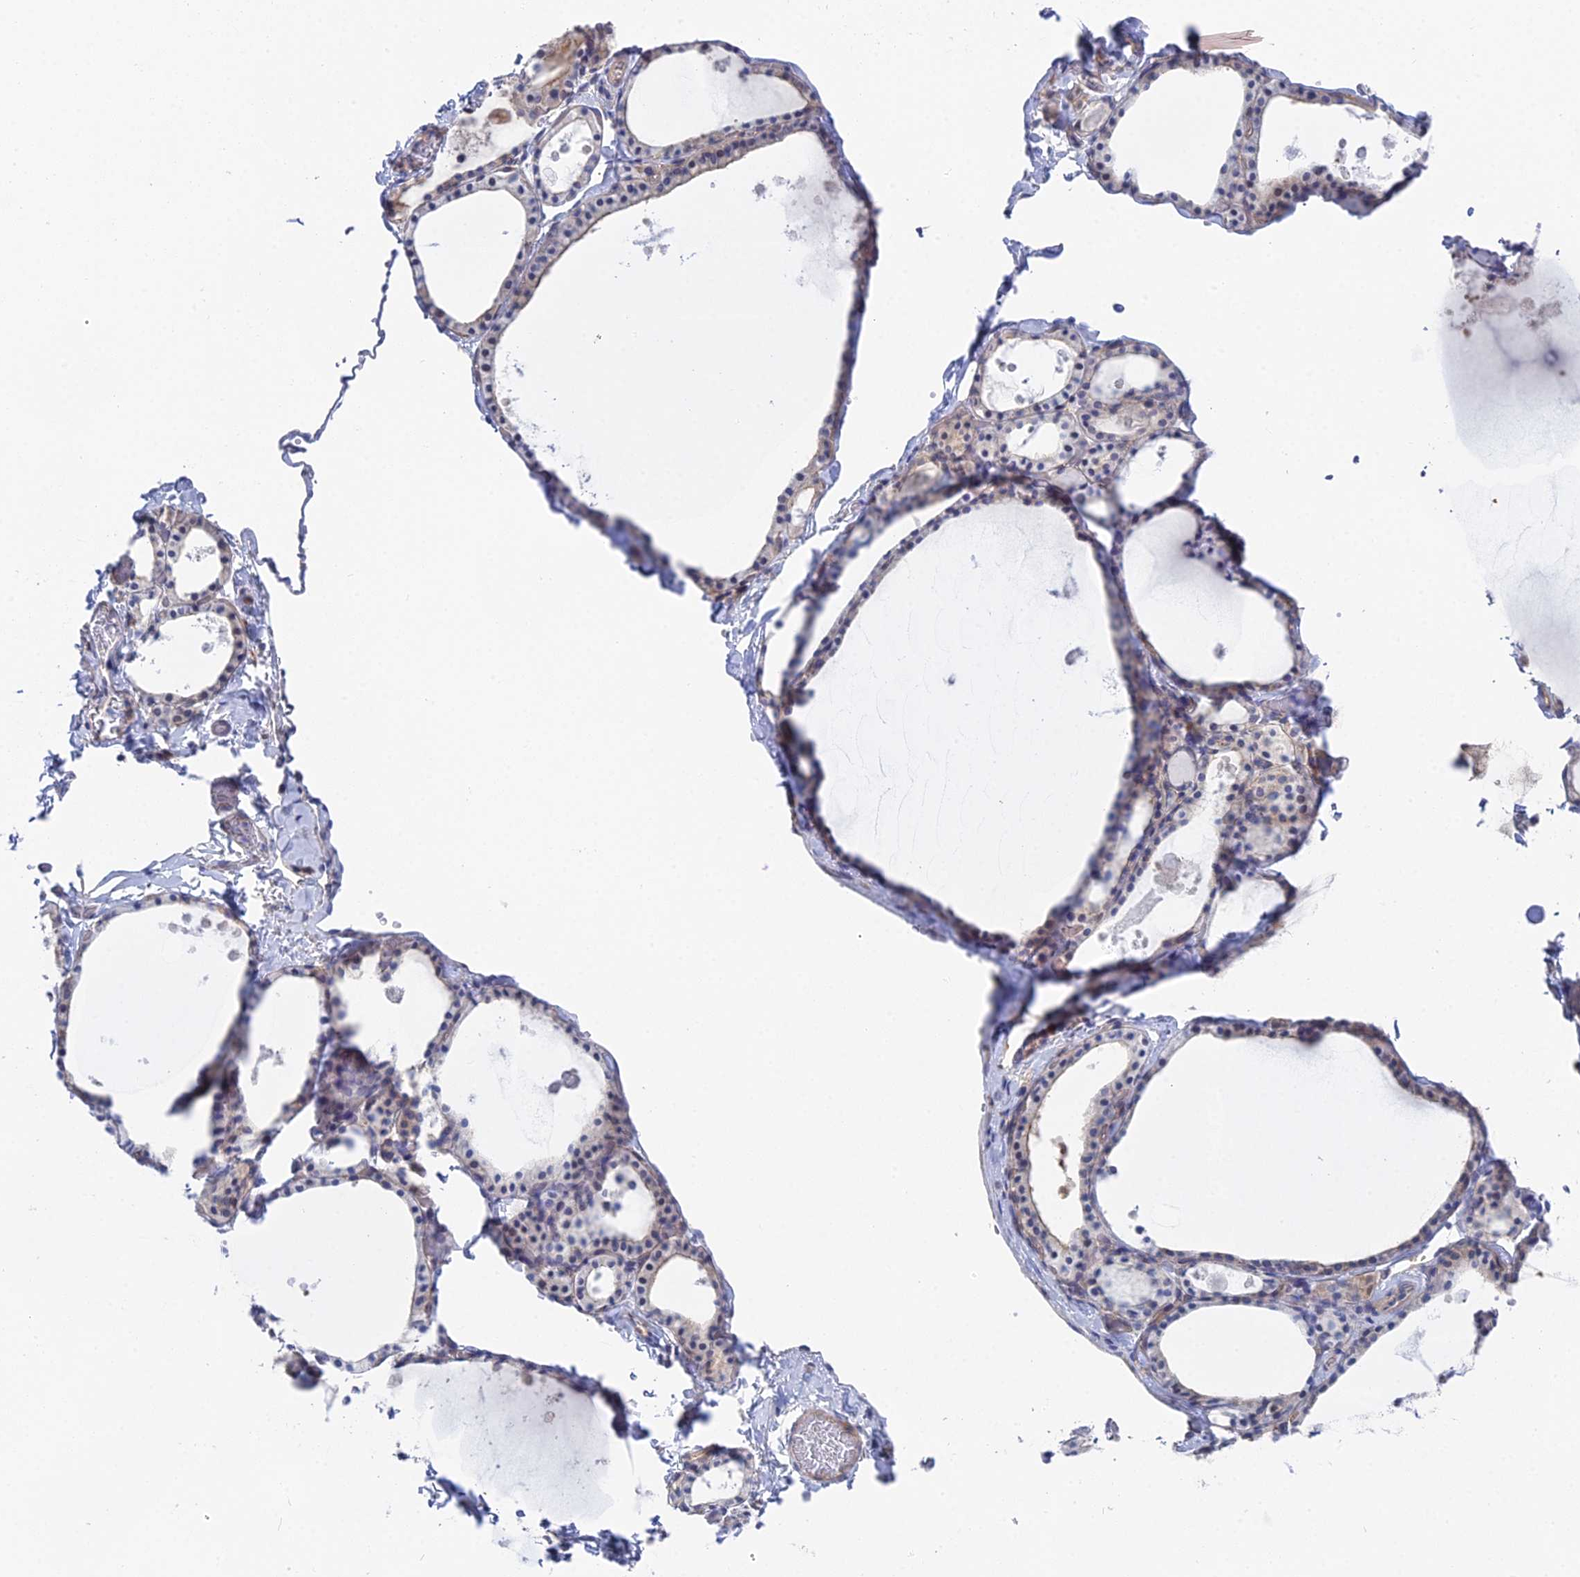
{"staining": {"intensity": "negative", "quantity": "none", "location": "none"}, "tissue": "thyroid gland", "cell_type": "Glandular cells", "image_type": "normal", "snomed": [{"axis": "morphology", "description": "Normal tissue, NOS"}, {"axis": "topography", "description": "Thyroid gland"}], "caption": "The micrograph shows no significant expression in glandular cells of thyroid gland.", "gene": "DNAH14", "patient": {"sex": "male", "age": 56}}